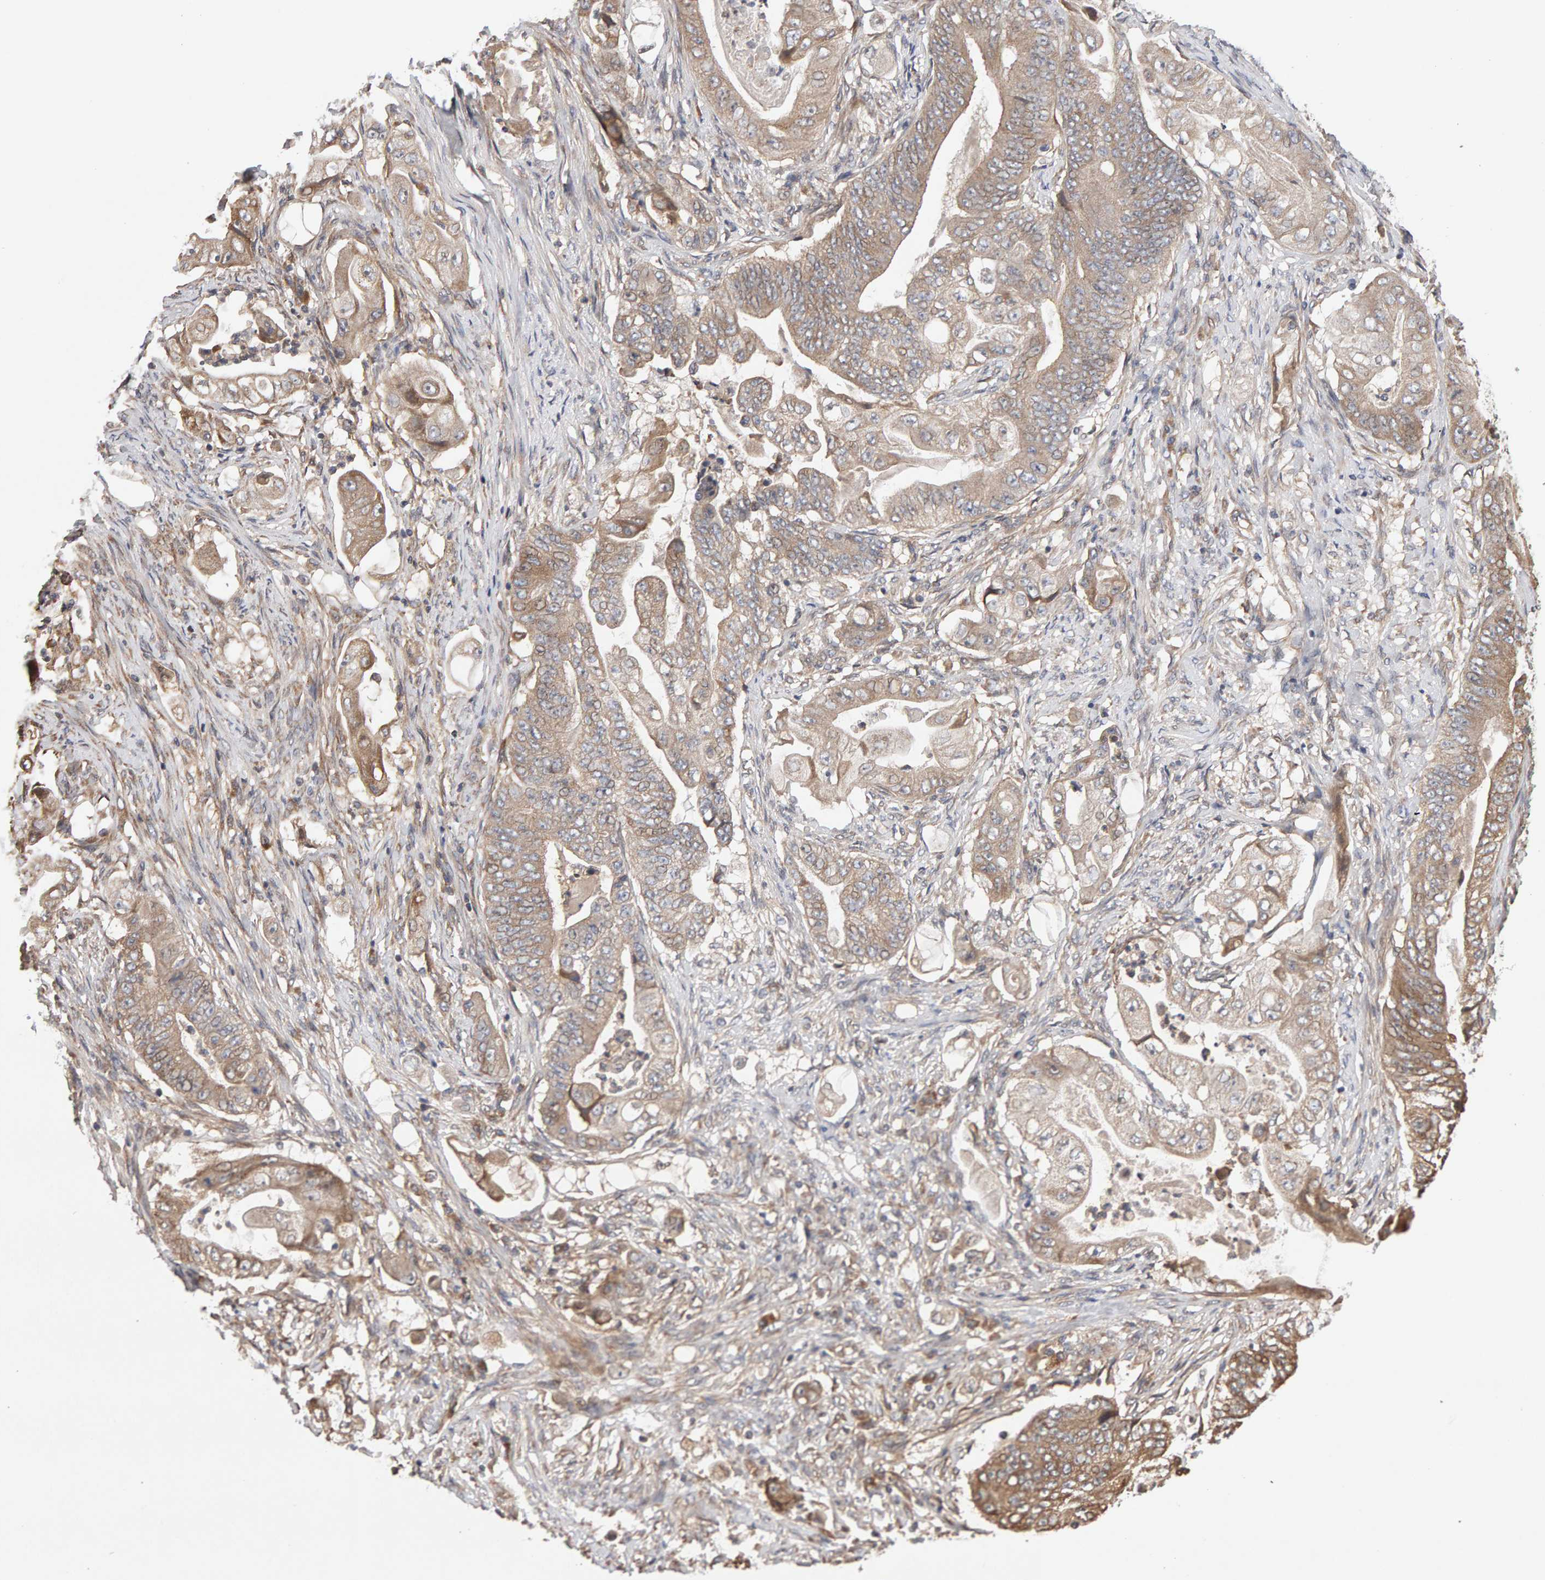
{"staining": {"intensity": "weak", "quantity": ">75%", "location": "cytoplasmic/membranous"}, "tissue": "stomach cancer", "cell_type": "Tumor cells", "image_type": "cancer", "snomed": [{"axis": "morphology", "description": "Adenocarcinoma, NOS"}, {"axis": "topography", "description": "Stomach"}], "caption": "Protein expression analysis of human stomach adenocarcinoma reveals weak cytoplasmic/membranous expression in approximately >75% of tumor cells.", "gene": "LZTS1", "patient": {"sex": "female", "age": 73}}